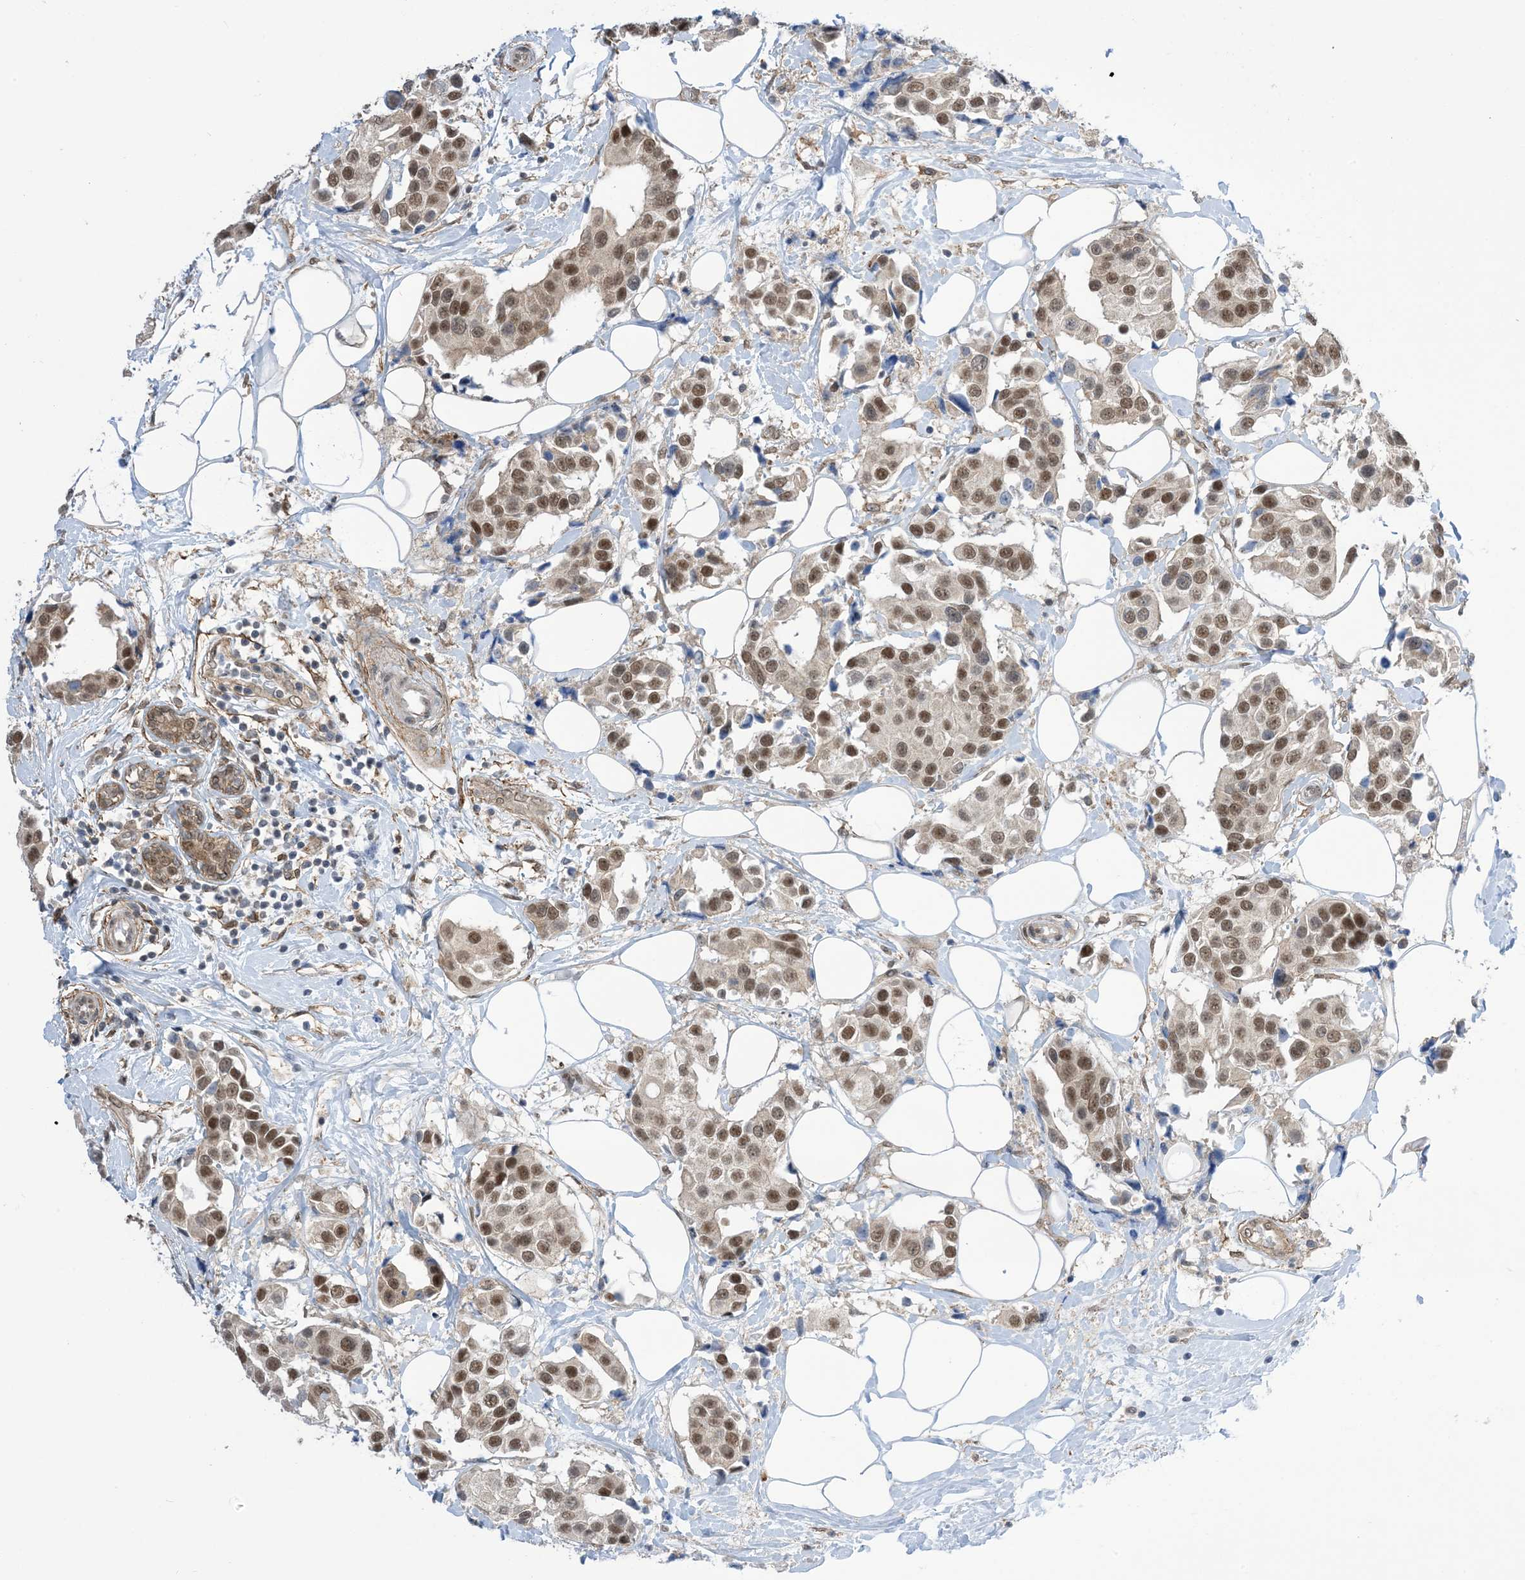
{"staining": {"intensity": "moderate", "quantity": ">75%", "location": "nuclear"}, "tissue": "breast cancer", "cell_type": "Tumor cells", "image_type": "cancer", "snomed": [{"axis": "morphology", "description": "Normal tissue, NOS"}, {"axis": "morphology", "description": "Duct carcinoma"}, {"axis": "topography", "description": "Breast"}], "caption": "Immunohistochemical staining of human breast cancer reveals moderate nuclear protein positivity in approximately >75% of tumor cells.", "gene": "ZNF8", "patient": {"sex": "female", "age": 39}}